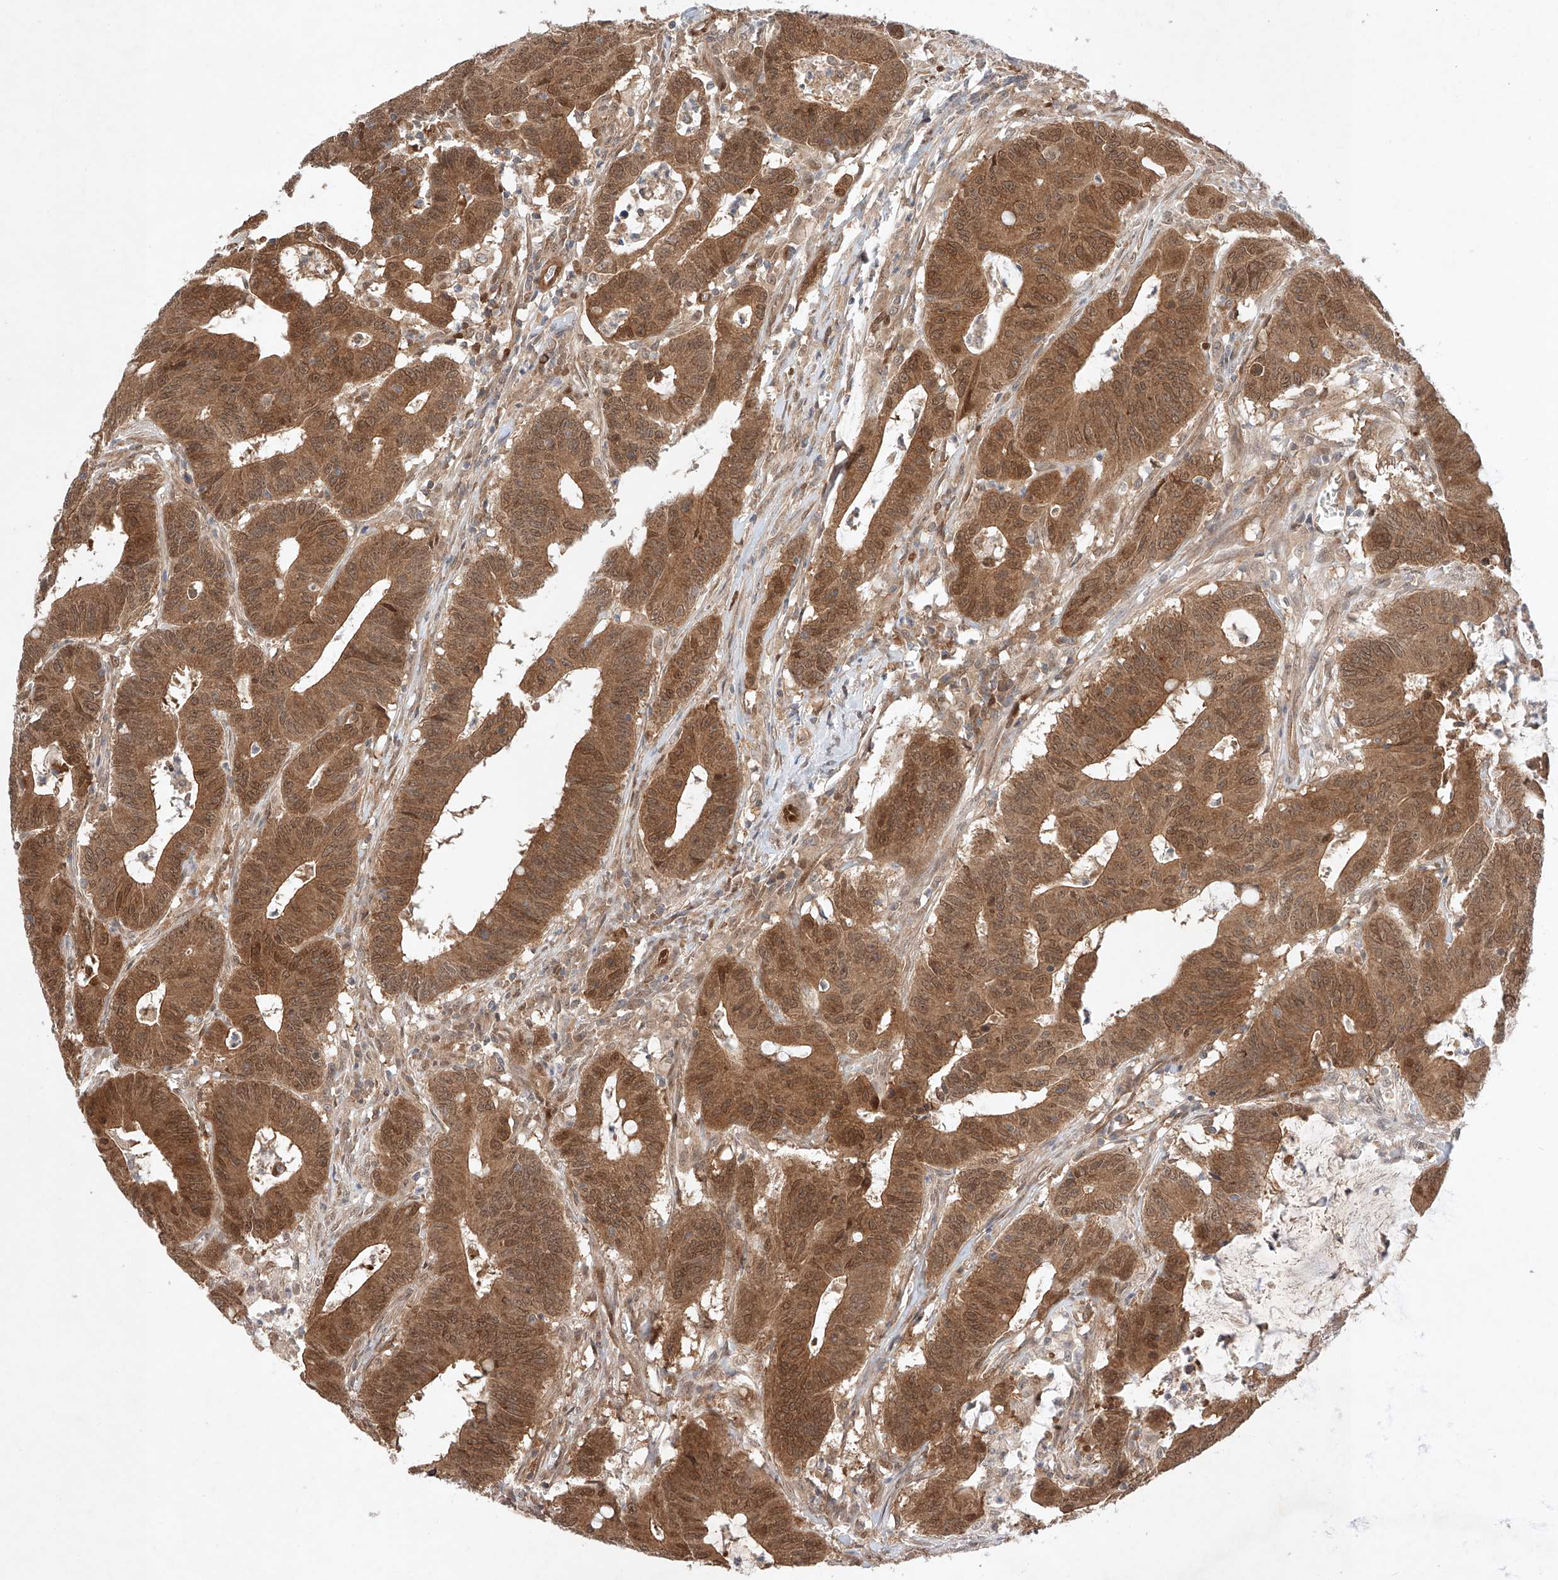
{"staining": {"intensity": "moderate", "quantity": ">75%", "location": "cytoplasmic/membranous,nuclear"}, "tissue": "colorectal cancer", "cell_type": "Tumor cells", "image_type": "cancer", "snomed": [{"axis": "morphology", "description": "Adenocarcinoma, NOS"}, {"axis": "topography", "description": "Colon"}], "caption": "There is medium levels of moderate cytoplasmic/membranous and nuclear expression in tumor cells of colorectal adenocarcinoma, as demonstrated by immunohistochemical staining (brown color).", "gene": "ZNF124", "patient": {"sex": "male", "age": 45}}